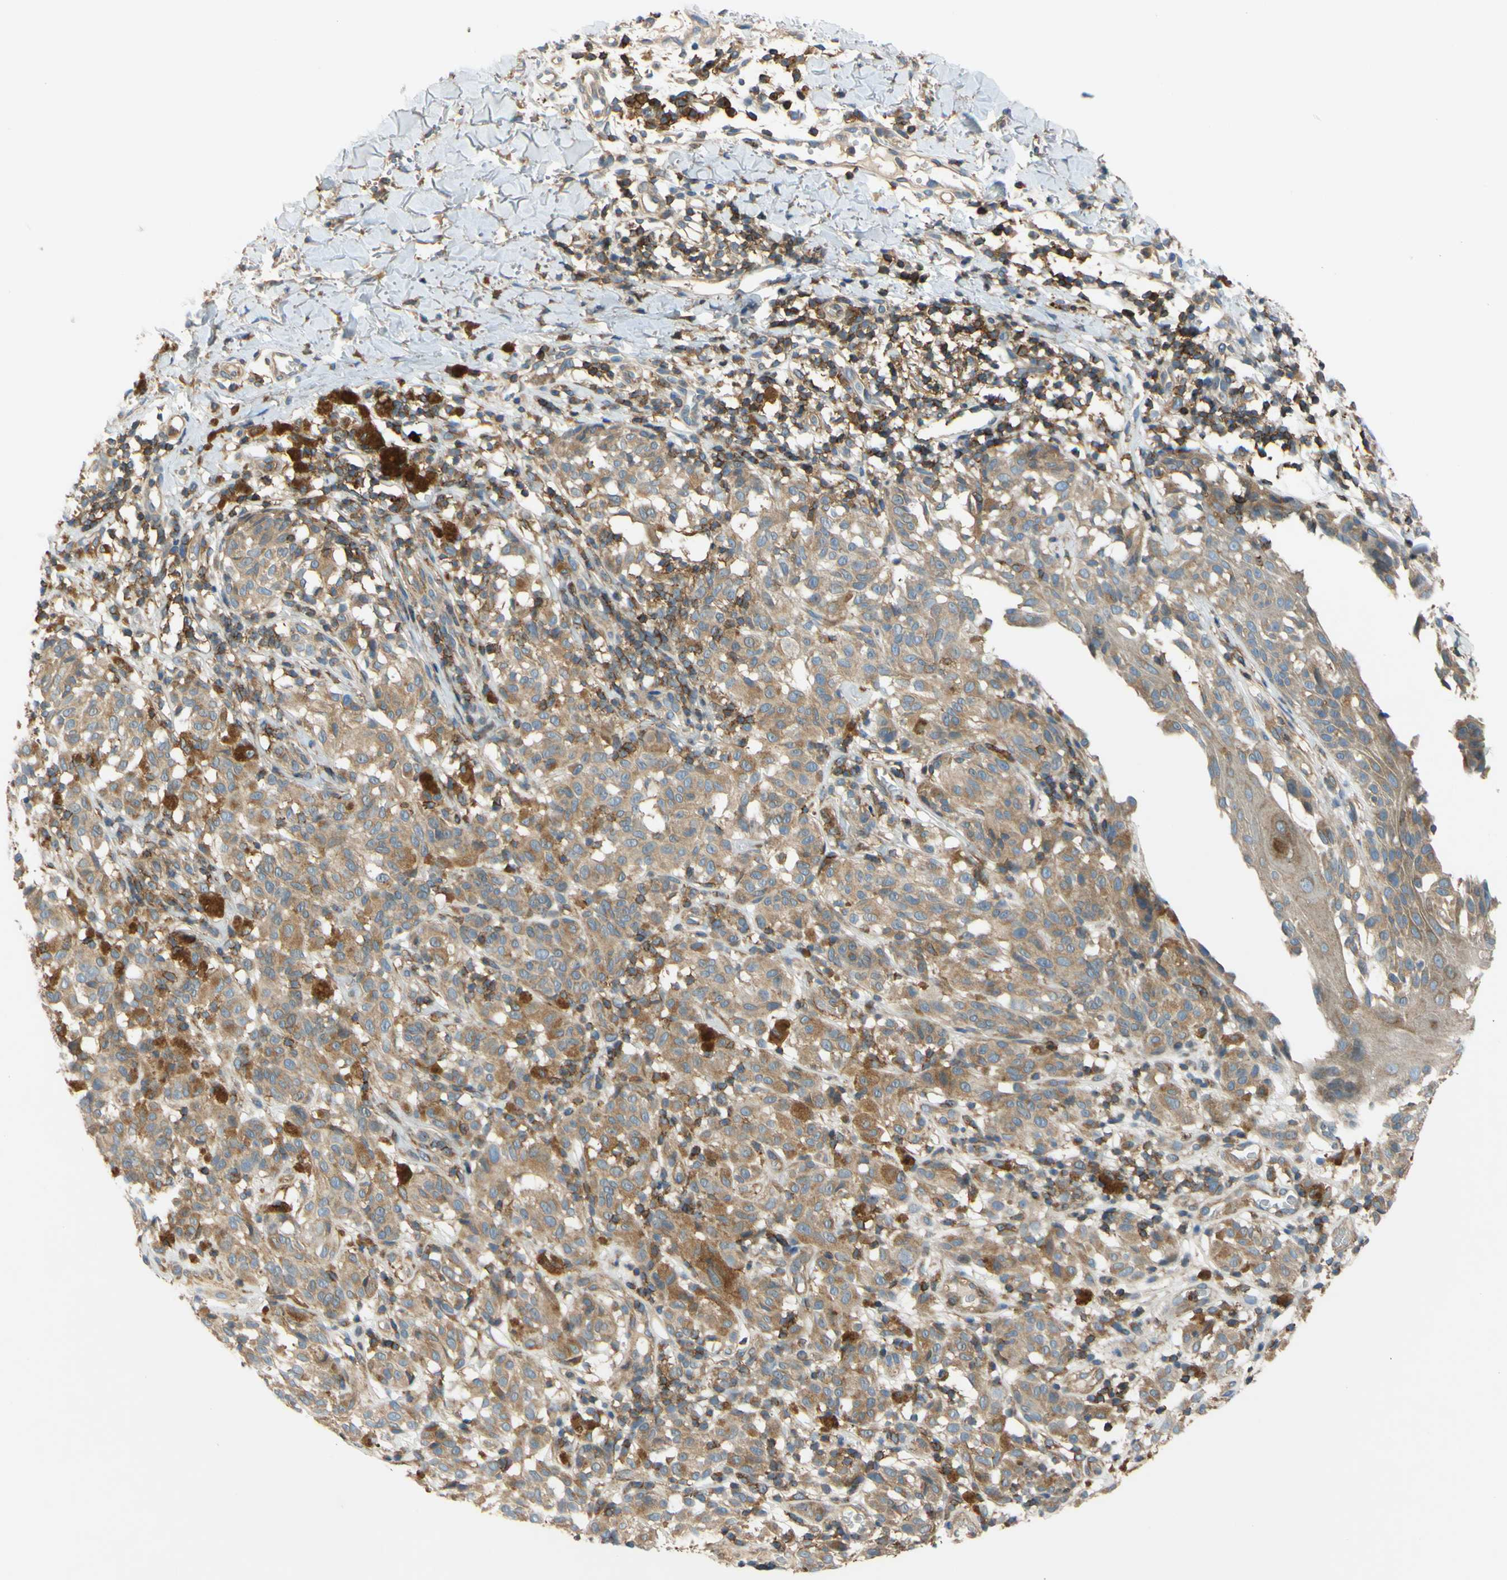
{"staining": {"intensity": "moderate", "quantity": "25%-75%", "location": "cytoplasmic/membranous"}, "tissue": "melanoma", "cell_type": "Tumor cells", "image_type": "cancer", "snomed": [{"axis": "morphology", "description": "Malignant melanoma, NOS"}, {"axis": "topography", "description": "Skin"}], "caption": "The photomicrograph displays immunohistochemical staining of malignant melanoma. There is moderate cytoplasmic/membranous positivity is present in approximately 25%-75% of tumor cells.", "gene": "POR", "patient": {"sex": "female", "age": 46}}